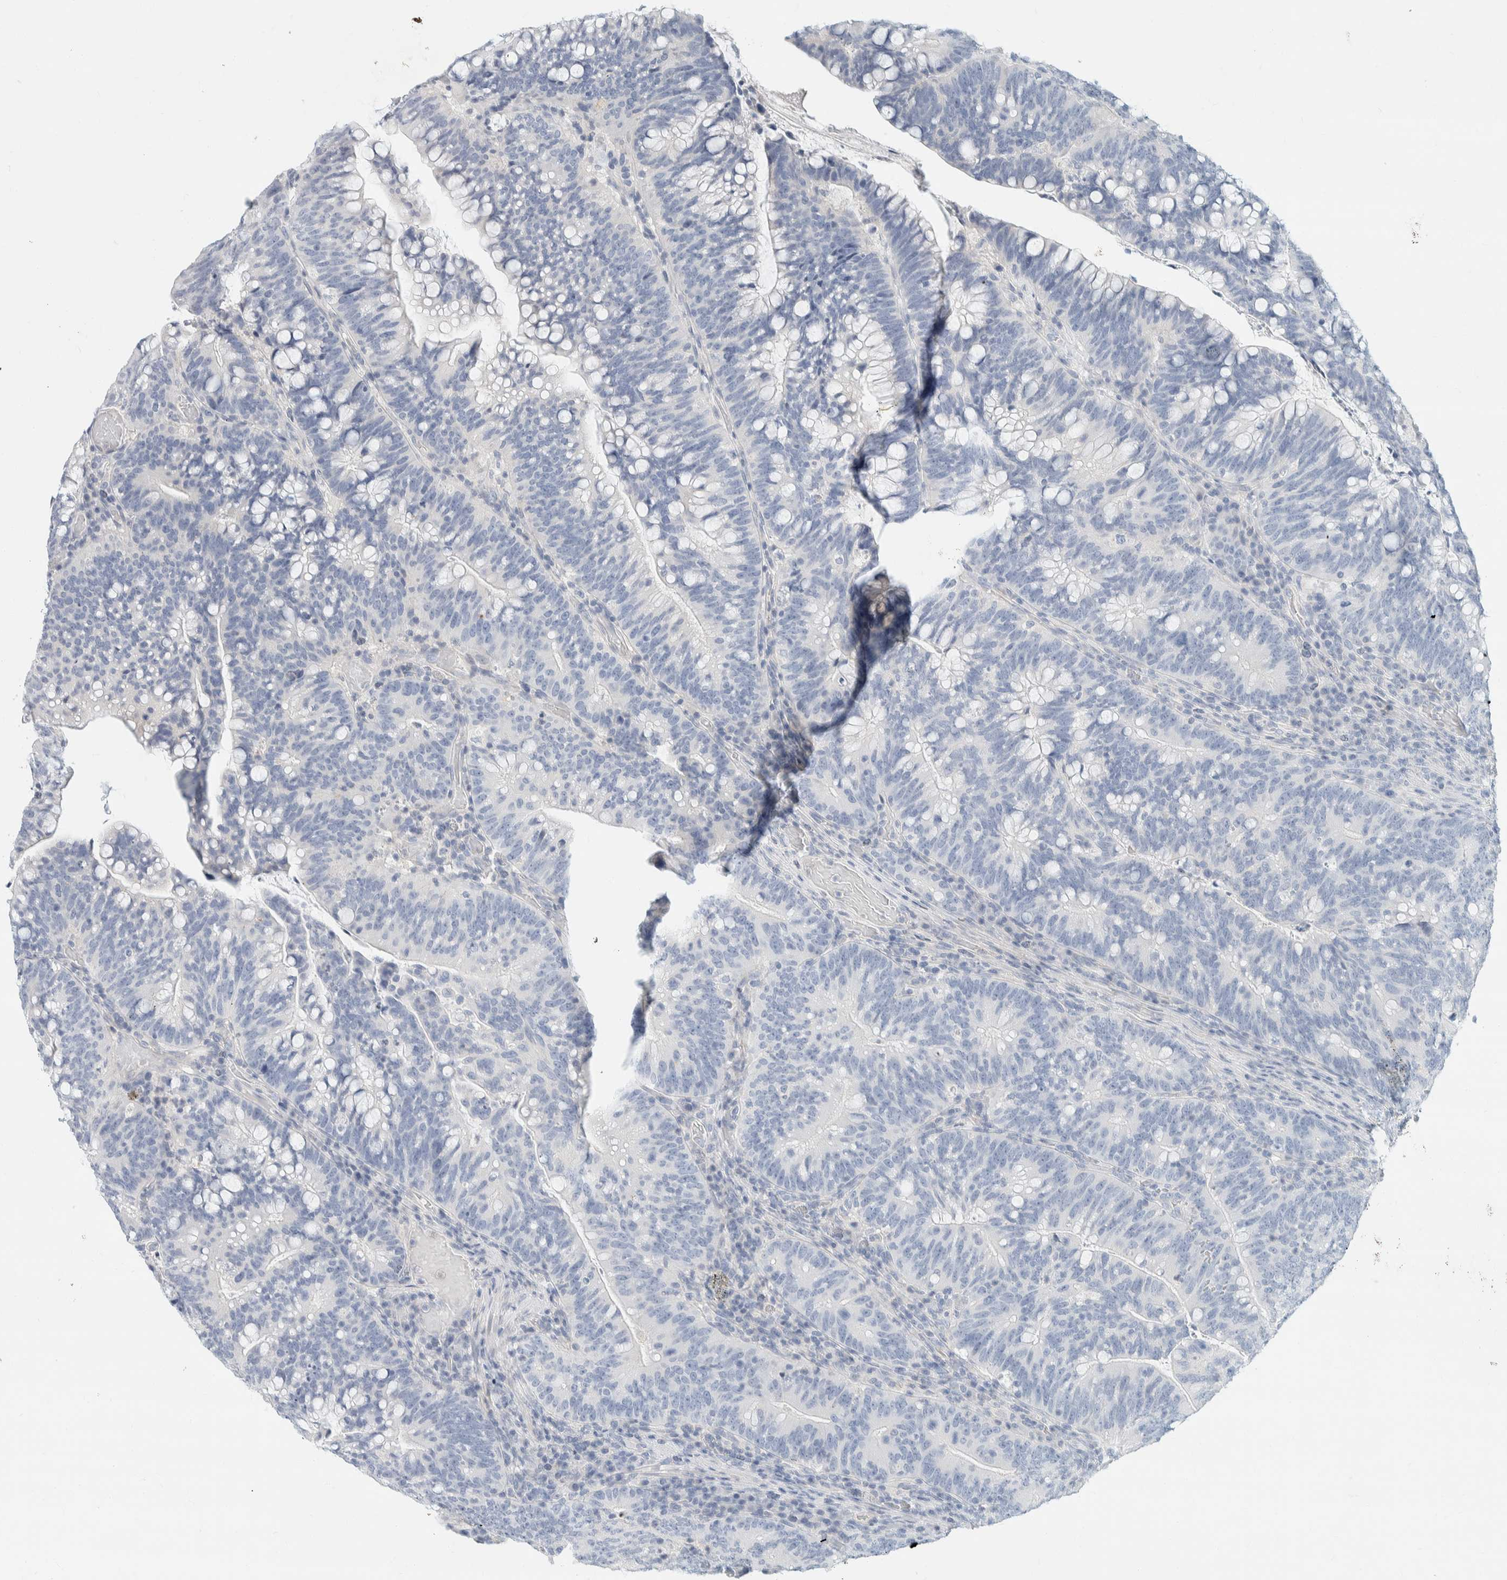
{"staining": {"intensity": "negative", "quantity": "none", "location": "none"}, "tissue": "colorectal cancer", "cell_type": "Tumor cells", "image_type": "cancer", "snomed": [{"axis": "morphology", "description": "Adenocarcinoma, NOS"}, {"axis": "topography", "description": "Colon"}], "caption": "An immunohistochemistry photomicrograph of adenocarcinoma (colorectal) is shown. There is no staining in tumor cells of adenocarcinoma (colorectal).", "gene": "ALOX12B", "patient": {"sex": "female", "age": 66}}